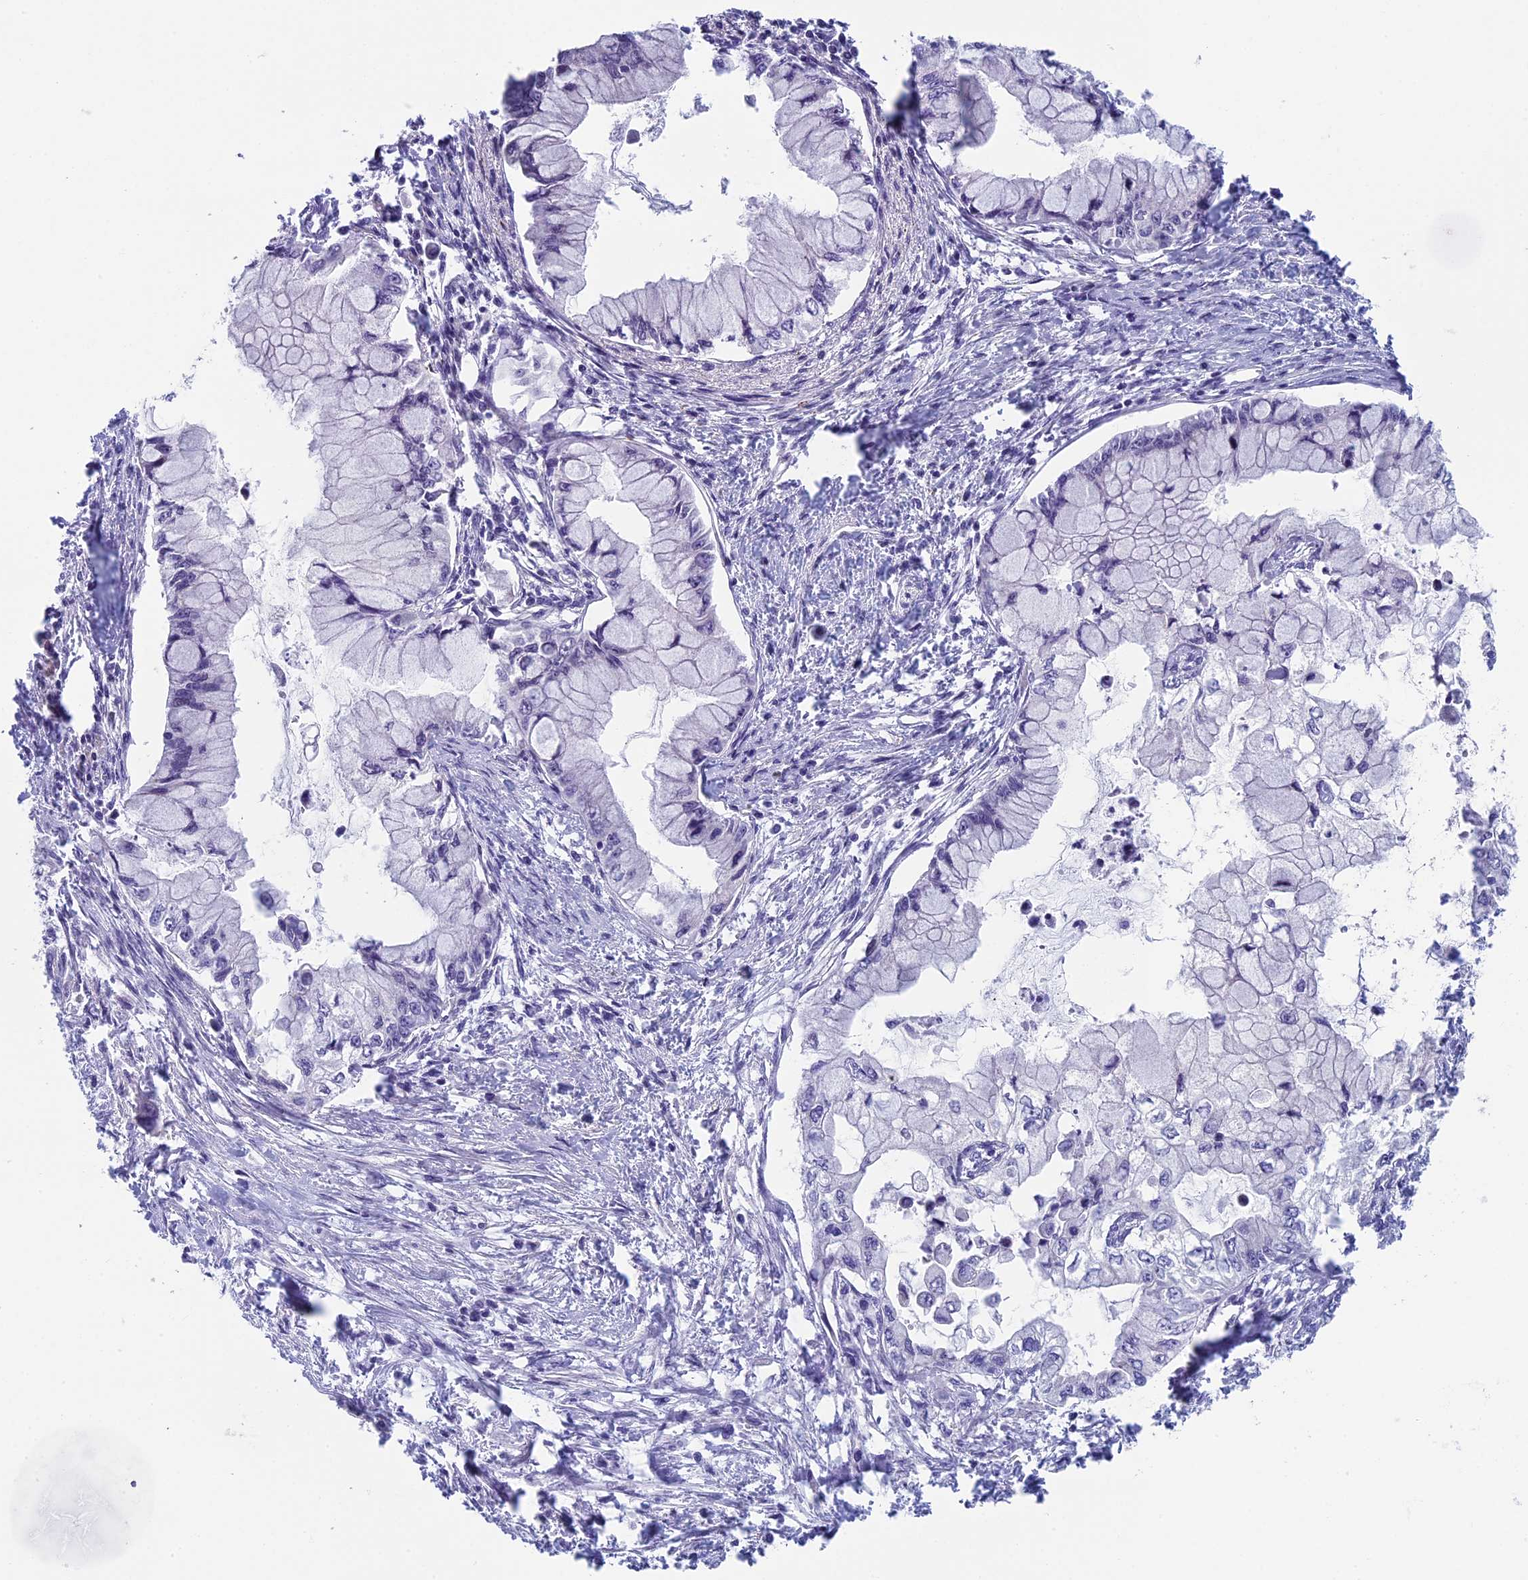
{"staining": {"intensity": "negative", "quantity": "none", "location": "none"}, "tissue": "pancreatic cancer", "cell_type": "Tumor cells", "image_type": "cancer", "snomed": [{"axis": "morphology", "description": "Adenocarcinoma, NOS"}, {"axis": "topography", "description": "Pancreas"}], "caption": "A histopathology image of pancreatic cancer stained for a protein exhibits no brown staining in tumor cells.", "gene": "CNEP1R1", "patient": {"sex": "male", "age": 48}}